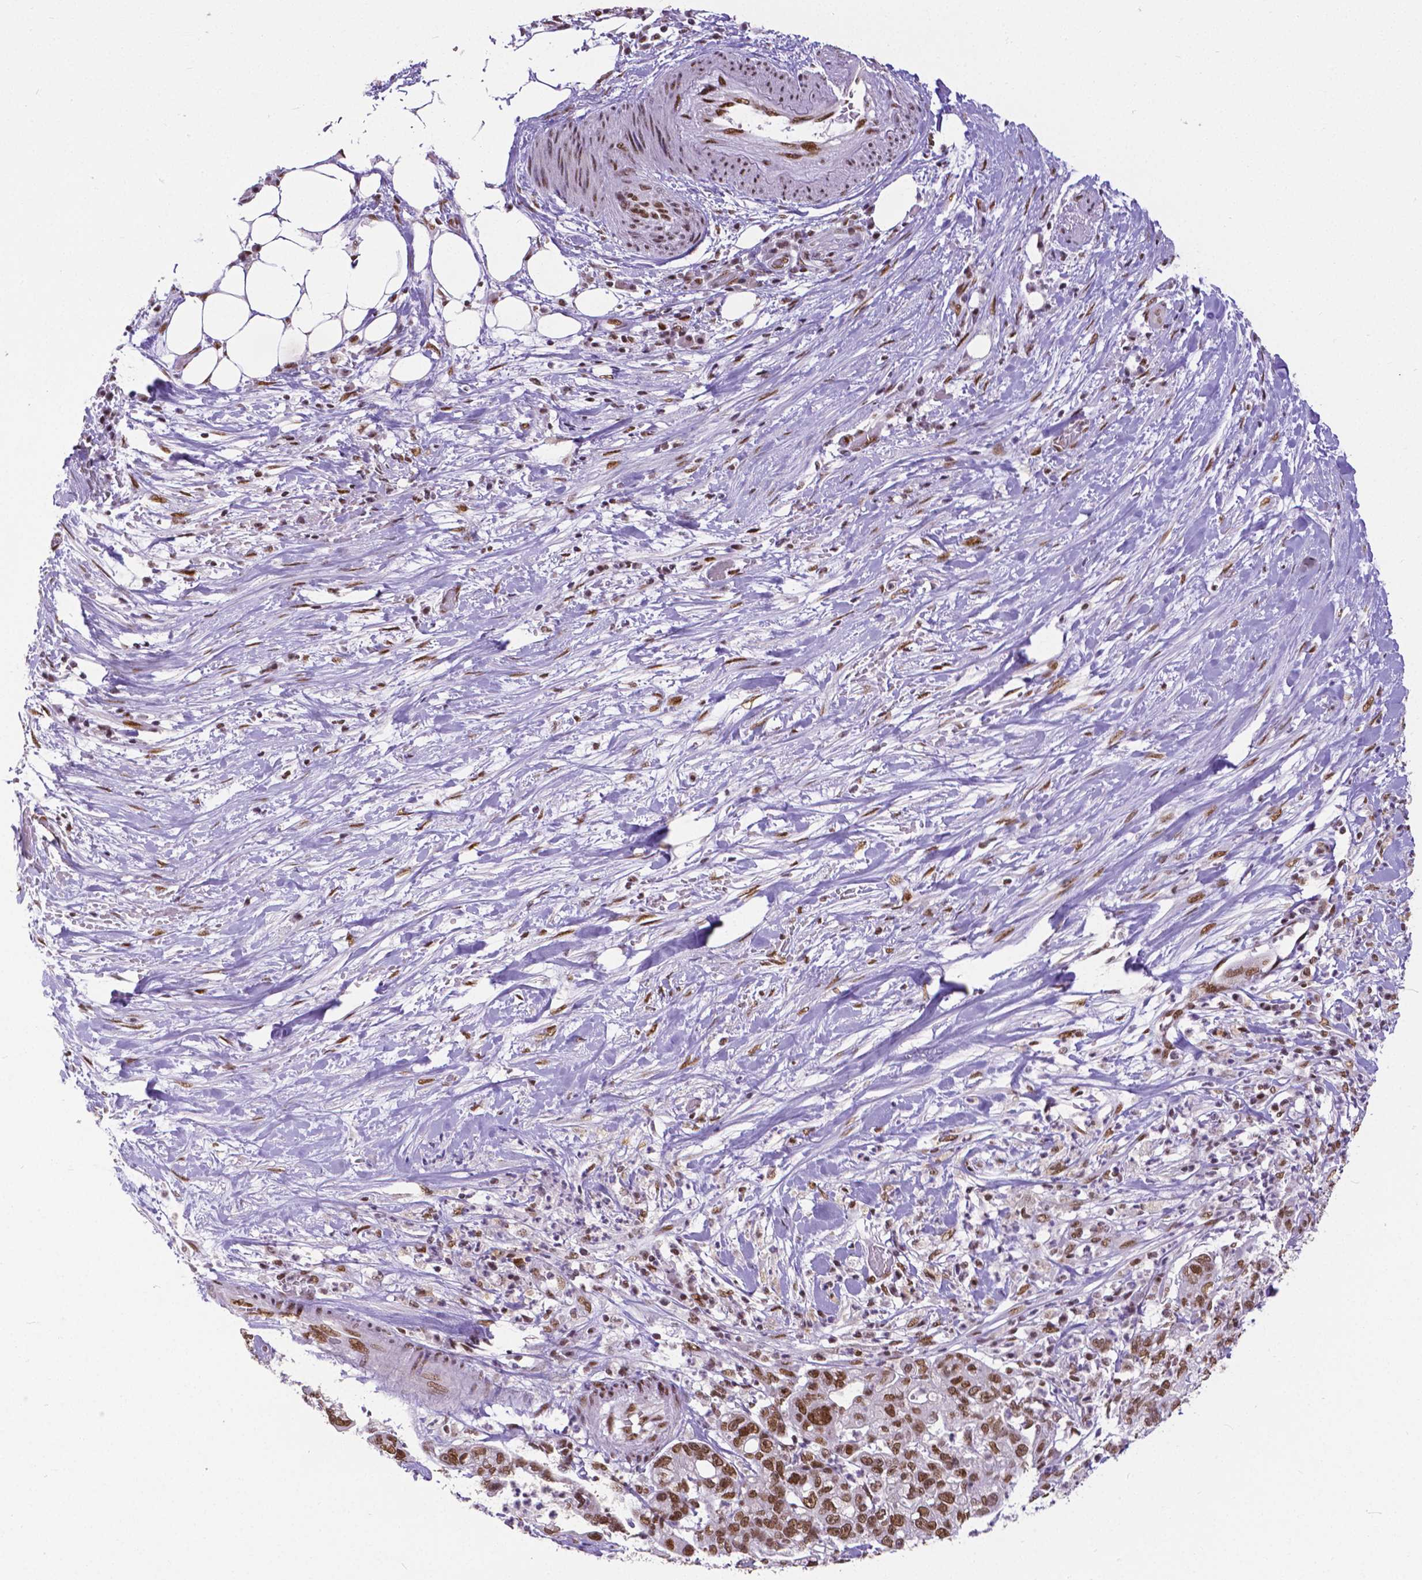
{"staining": {"intensity": "moderate", "quantity": ">75%", "location": "nuclear"}, "tissue": "pancreatic cancer", "cell_type": "Tumor cells", "image_type": "cancer", "snomed": [{"axis": "morphology", "description": "Adenocarcinoma, NOS"}, {"axis": "topography", "description": "Pancreas"}], "caption": "A photomicrograph showing moderate nuclear positivity in approximately >75% of tumor cells in adenocarcinoma (pancreatic), as visualized by brown immunohistochemical staining.", "gene": "ATRX", "patient": {"sex": "female", "age": 69}}